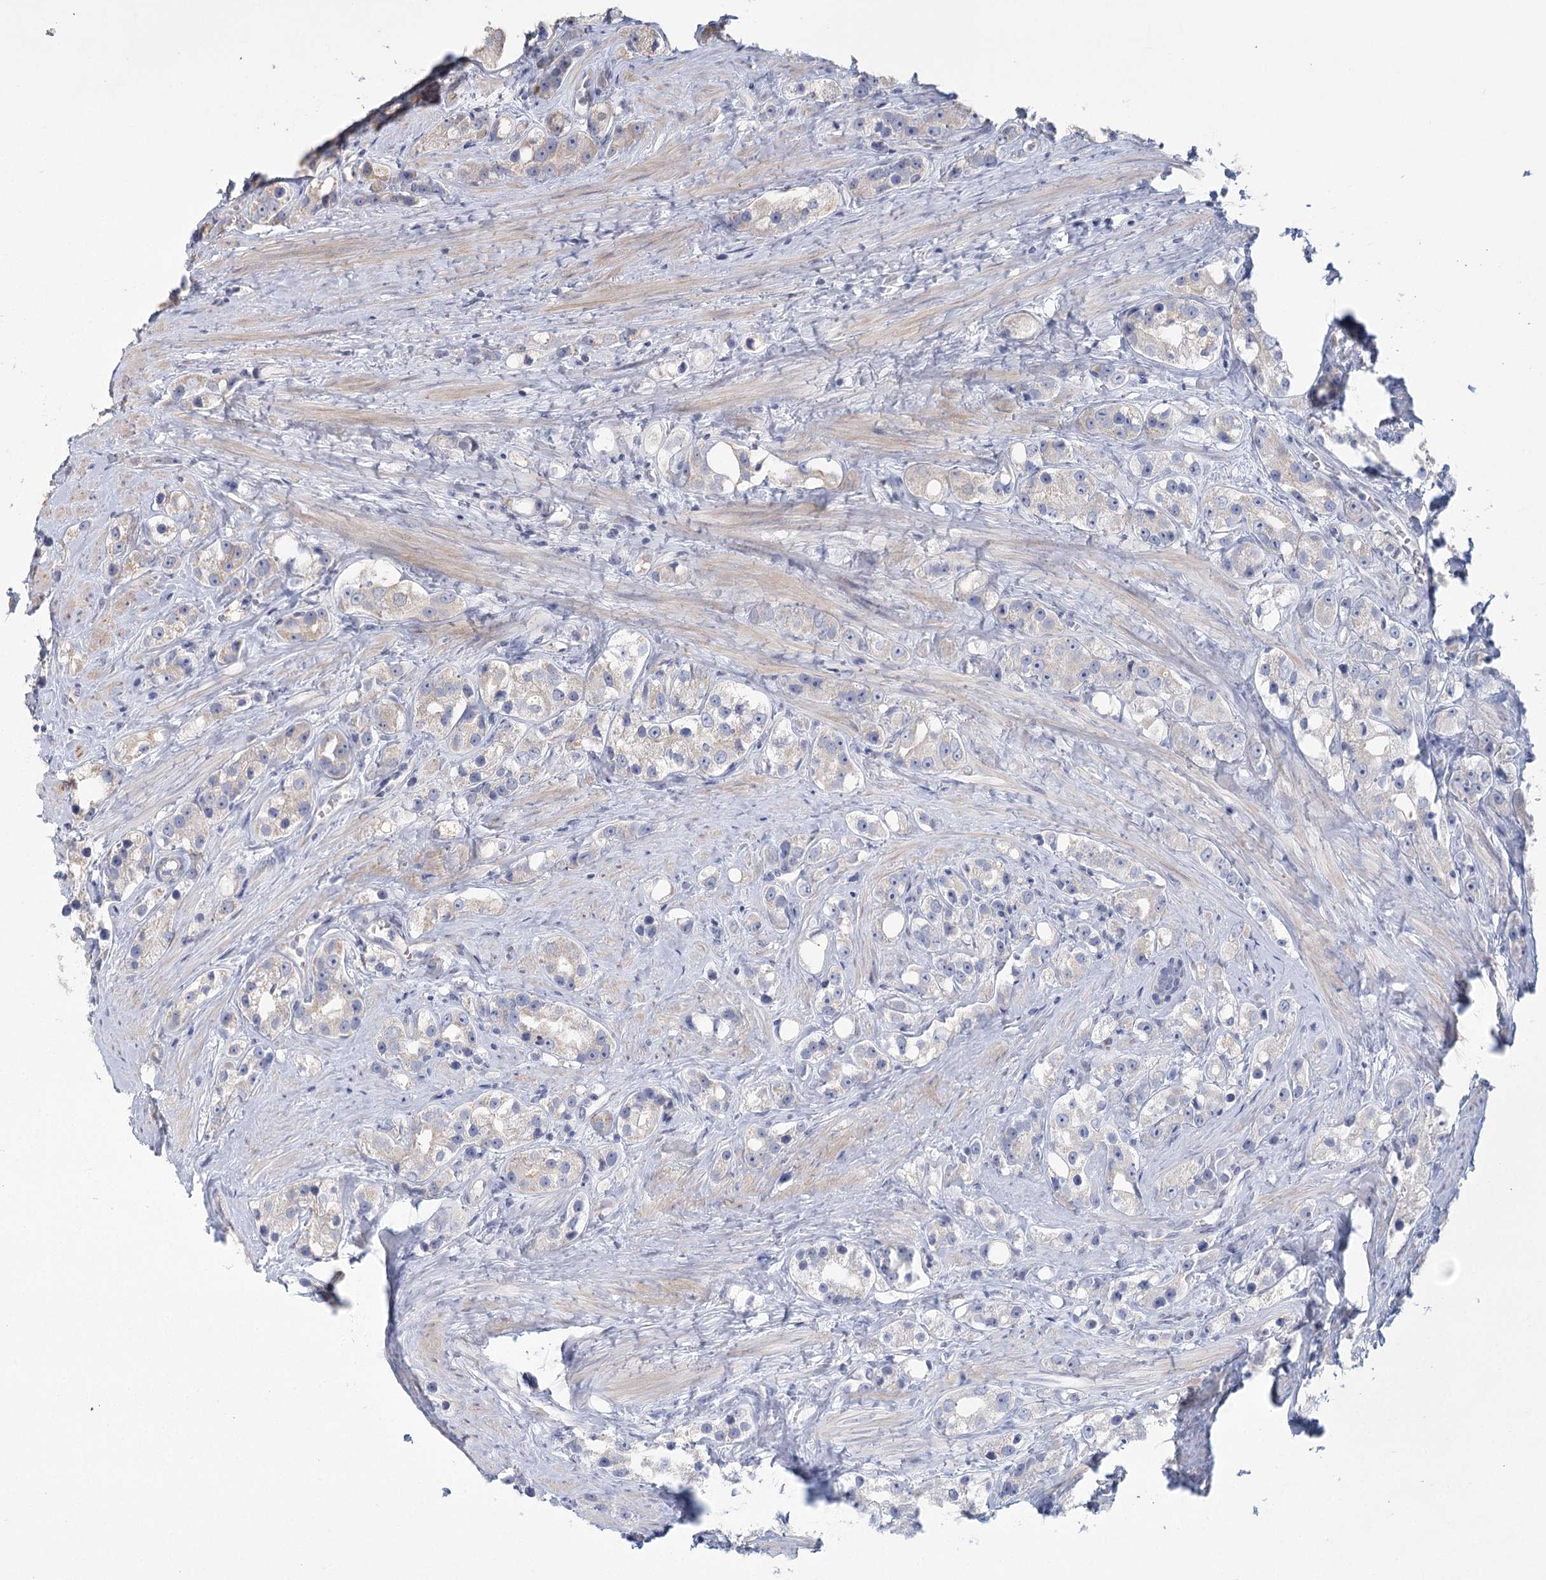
{"staining": {"intensity": "negative", "quantity": "none", "location": "none"}, "tissue": "prostate cancer", "cell_type": "Tumor cells", "image_type": "cancer", "snomed": [{"axis": "morphology", "description": "Adenocarcinoma, NOS"}, {"axis": "topography", "description": "Prostate"}], "caption": "IHC of human prostate adenocarcinoma displays no positivity in tumor cells.", "gene": "CNTLN", "patient": {"sex": "male", "age": 79}}